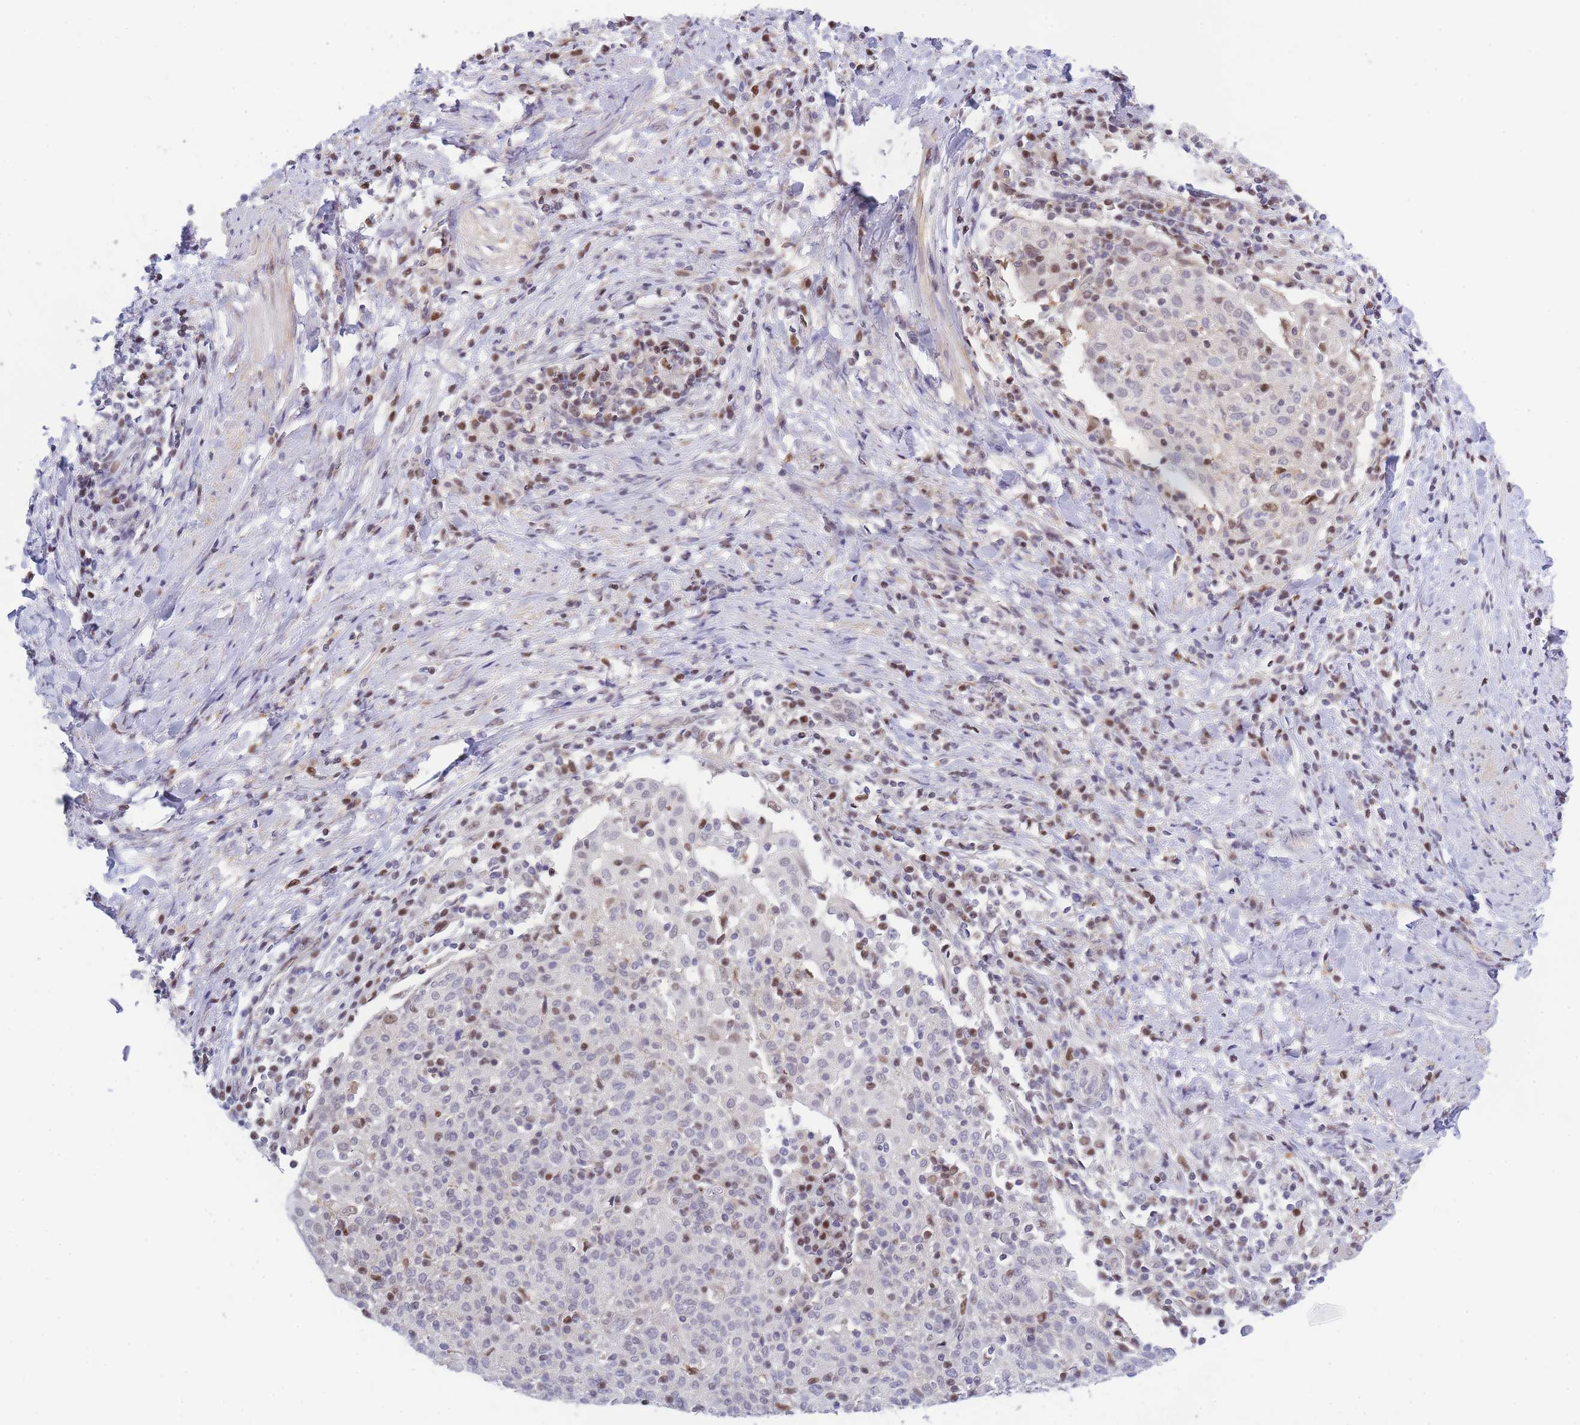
{"staining": {"intensity": "moderate", "quantity": "<25%", "location": "nuclear"}, "tissue": "cervical cancer", "cell_type": "Tumor cells", "image_type": "cancer", "snomed": [{"axis": "morphology", "description": "Squamous cell carcinoma, NOS"}, {"axis": "topography", "description": "Cervix"}], "caption": "Human squamous cell carcinoma (cervical) stained for a protein (brown) reveals moderate nuclear positive staining in about <25% of tumor cells.", "gene": "CRACD", "patient": {"sex": "female", "age": 52}}